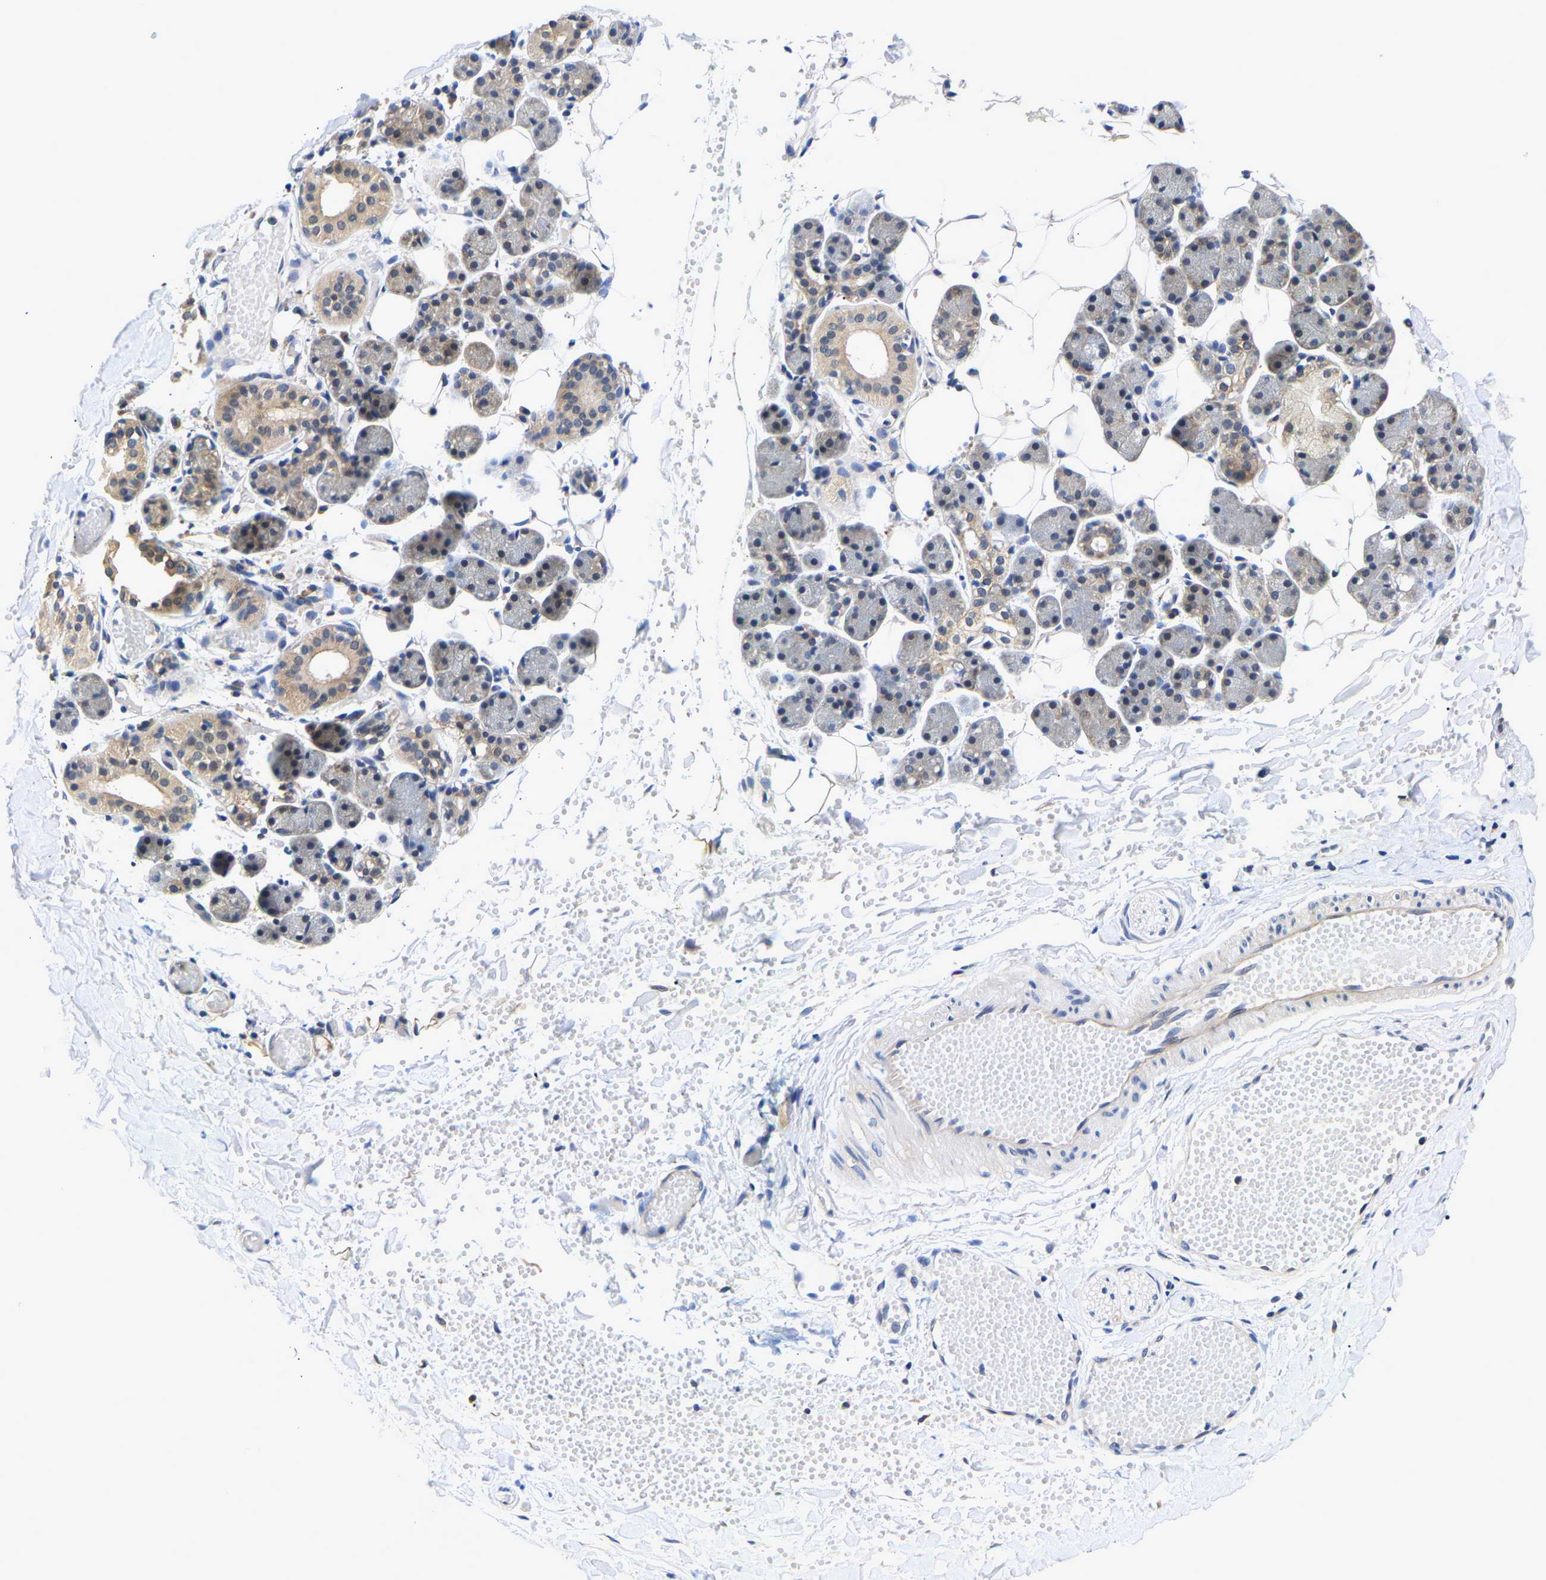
{"staining": {"intensity": "moderate", "quantity": "25%-75%", "location": "cytoplasmic/membranous"}, "tissue": "salivary gland", "cell_type": "Glandular cells", "image_type": "normal", "snomed": [{"axis": "morphology", "description": "Normal tissue, NOS"}, {"axis": "topography", "description": "Salivary gland"}], "caption": "Immunohistochemistry of normal salivary gland demonstrates medium levels of moderate cytoplasmic/membranous expression in approximately 25%-75% of glandular cells.", "gene": "CCDC6", "patient": {"sex": "female", "age": 33}}